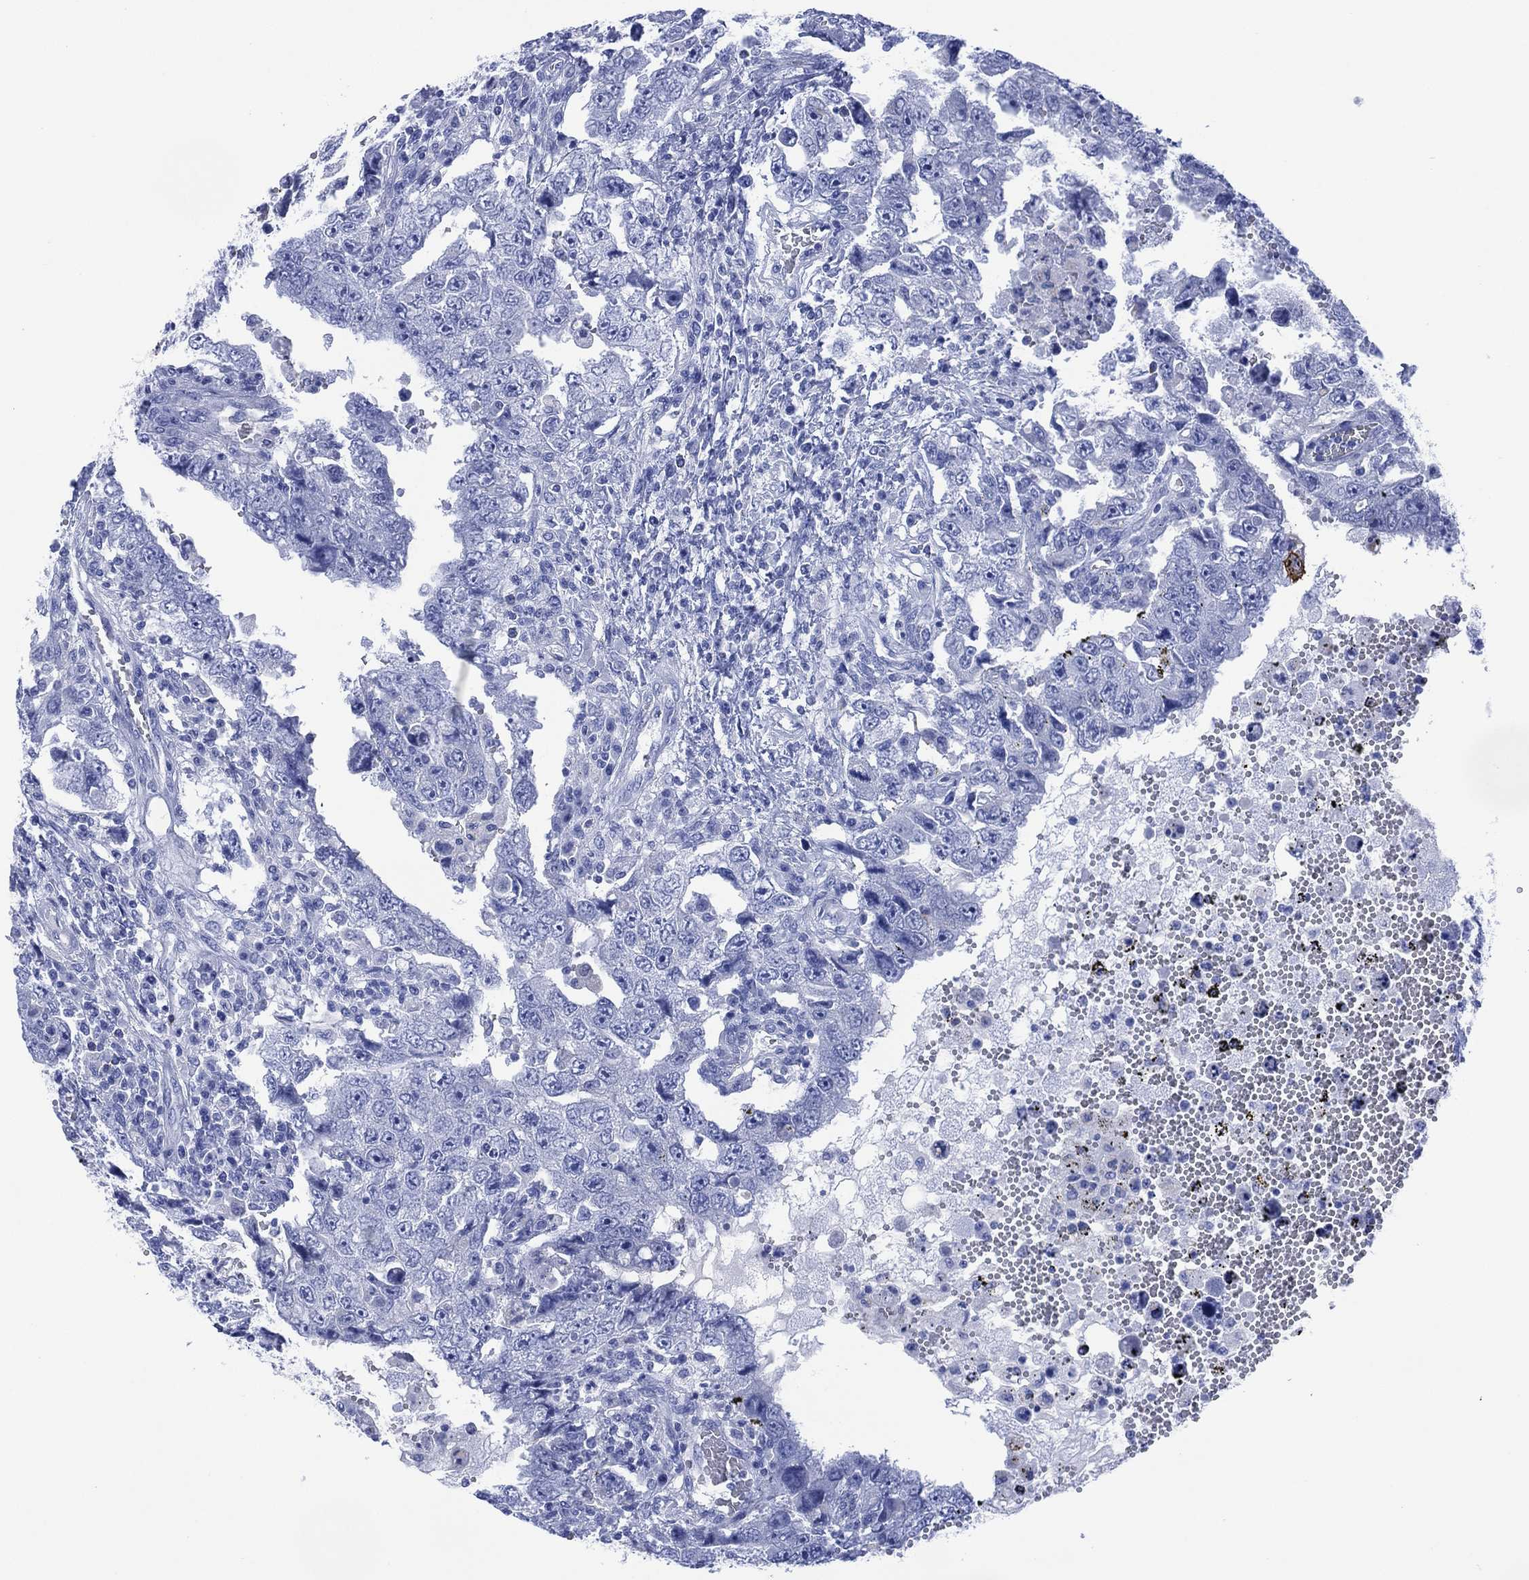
{"staining": {"intensity": "negative", "quantity": "none", "location": "none"}, "tissue": "testis cancer", "cell_type": "Tumor cells", "image_type": "cancer", "snomed": [{"axis": "morphology", "description": "Carcinoma, Embryonal, NOS"}, {"axis": "topography", "description": "Testis"}], "caption": "Immunohistochemistry micrograph of neoplastic tissue: human testis embryonal carcinoma stained with DAB (3,3'-diaminobenzidine) demonstrates no significant protein expression in tumor cells.", "gene": "DPP4", "patient": {"sex": "male", "age": 26}}